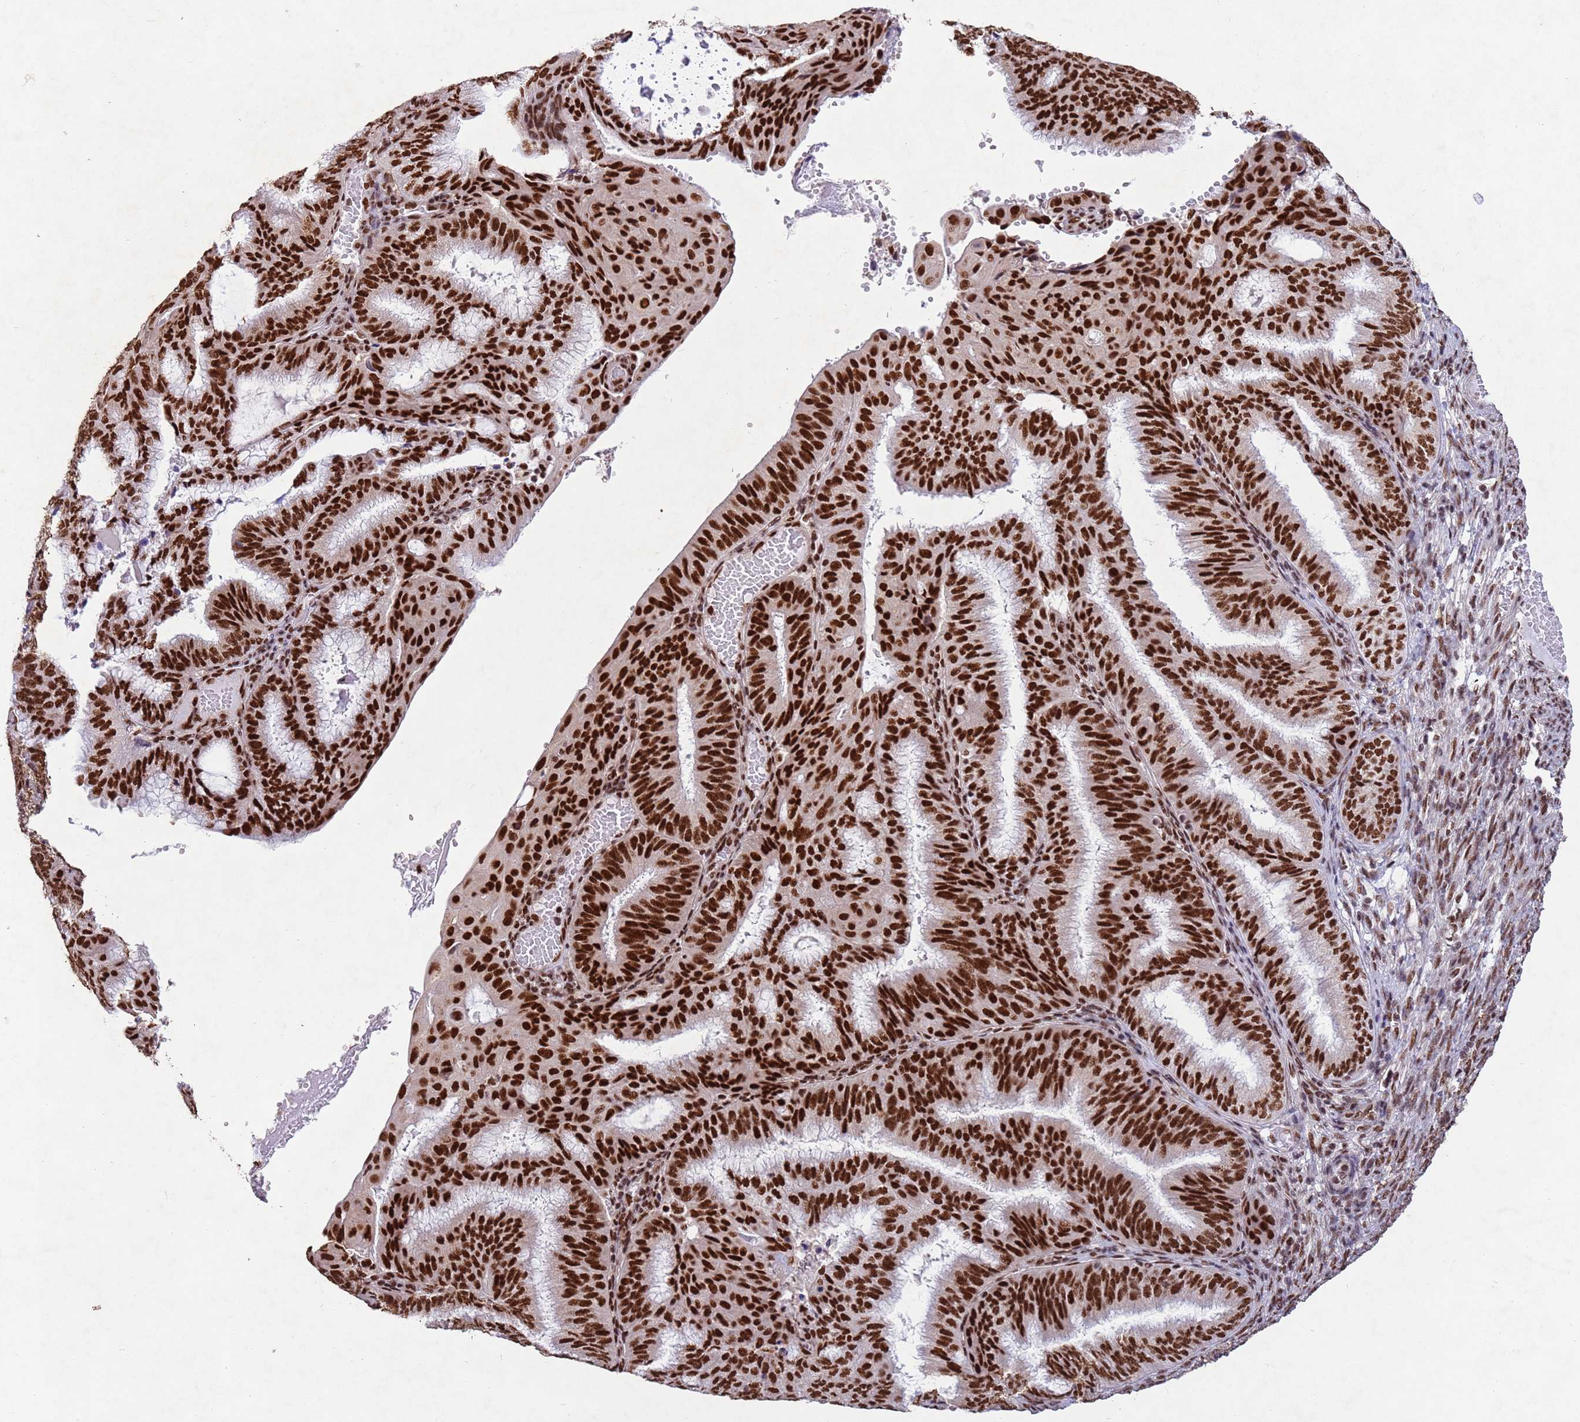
{"staining": {"intensity": "strong", "quantity": ">75%", "location": "nuclear"}, "tissue": "endometrial cancer", "cell_type": "Tumor cells", "image_type": "cancer", "snomed": [{"axis": "morphology", "description": "Adenocarcinoma, NOS"}, {"axis": "topography", "description": "Endometrium"}], "caption": "Immunohistochemistry (IHC) of endometrial cancer (adenocarcinoma) reveals high levels of strong nuclear positivity in about >75% of tumor cells. Using DAB (3,3'-diaminobenzidine) (brown) and hematoxylin (blue) stains, captured at high magnification using brightfield microscopy.", "gene": "ESF1", "patient": {"sex": "female", "age": 49}}